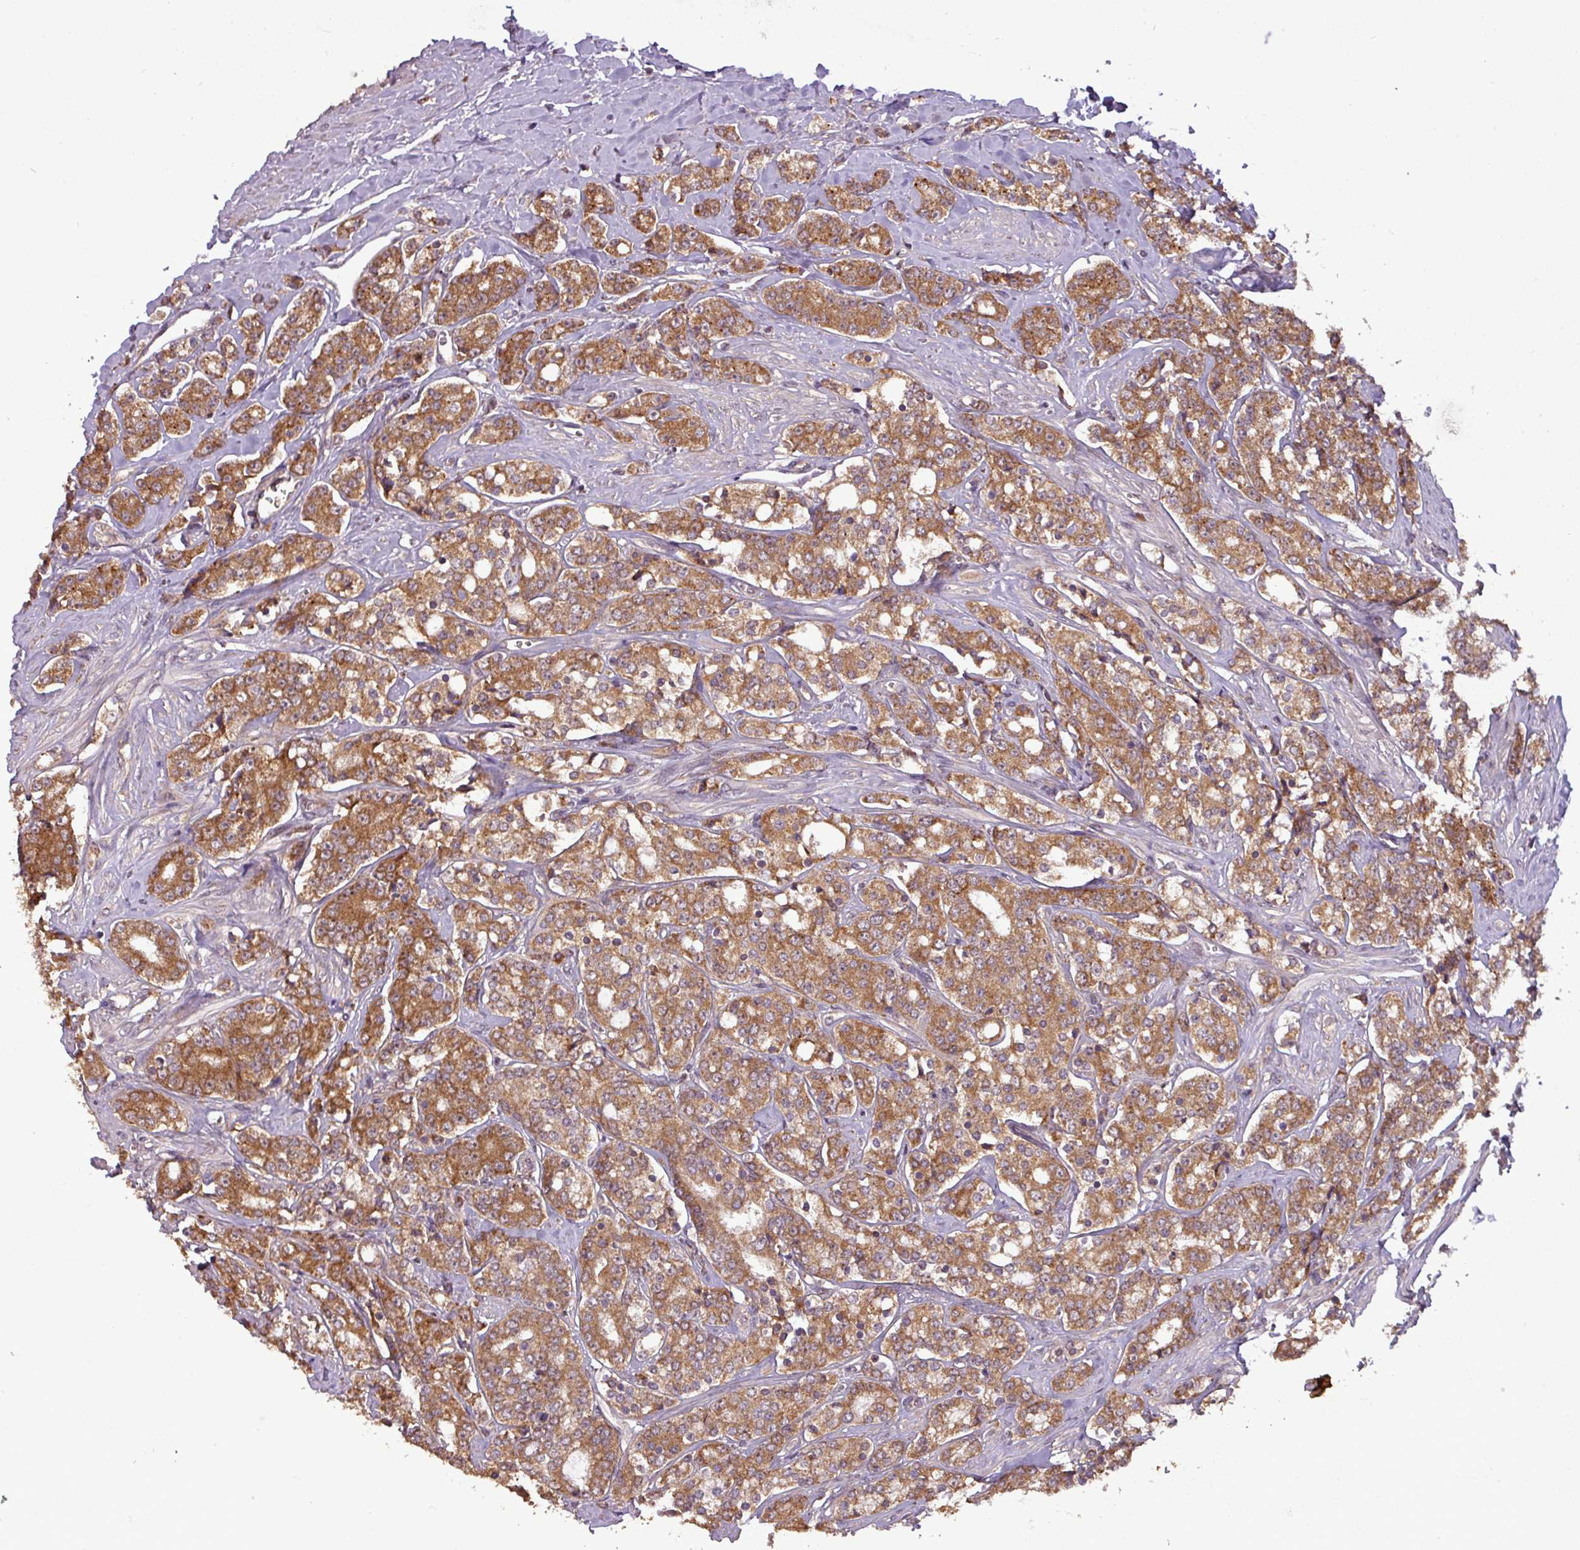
{"staining": {"intensity": "moderate", "quantity": ">75%", "location": "cytoplasmic/membranous"}, "tissue": "prostate cancer", "cell_type": "Tumor cells", "image_type": "cancer", "snomed": [{"axis": "morphology", "description": "Adenocarcinoma, High grade"}, {"axis": "topography", "description": "Prostate"}], "caption": "Protein staining exhibits moderate cytoplasmic/membranous expression in approximately >75% of tumor cells in prostate high-grade adenocarcinoma. (DAB (3,3'-diaminobenzidine) IHC, brown staining for protein, blue staining for nuclei).", "gene": "NT5C3A", "patient": {"sex": "male", "age": 62}}